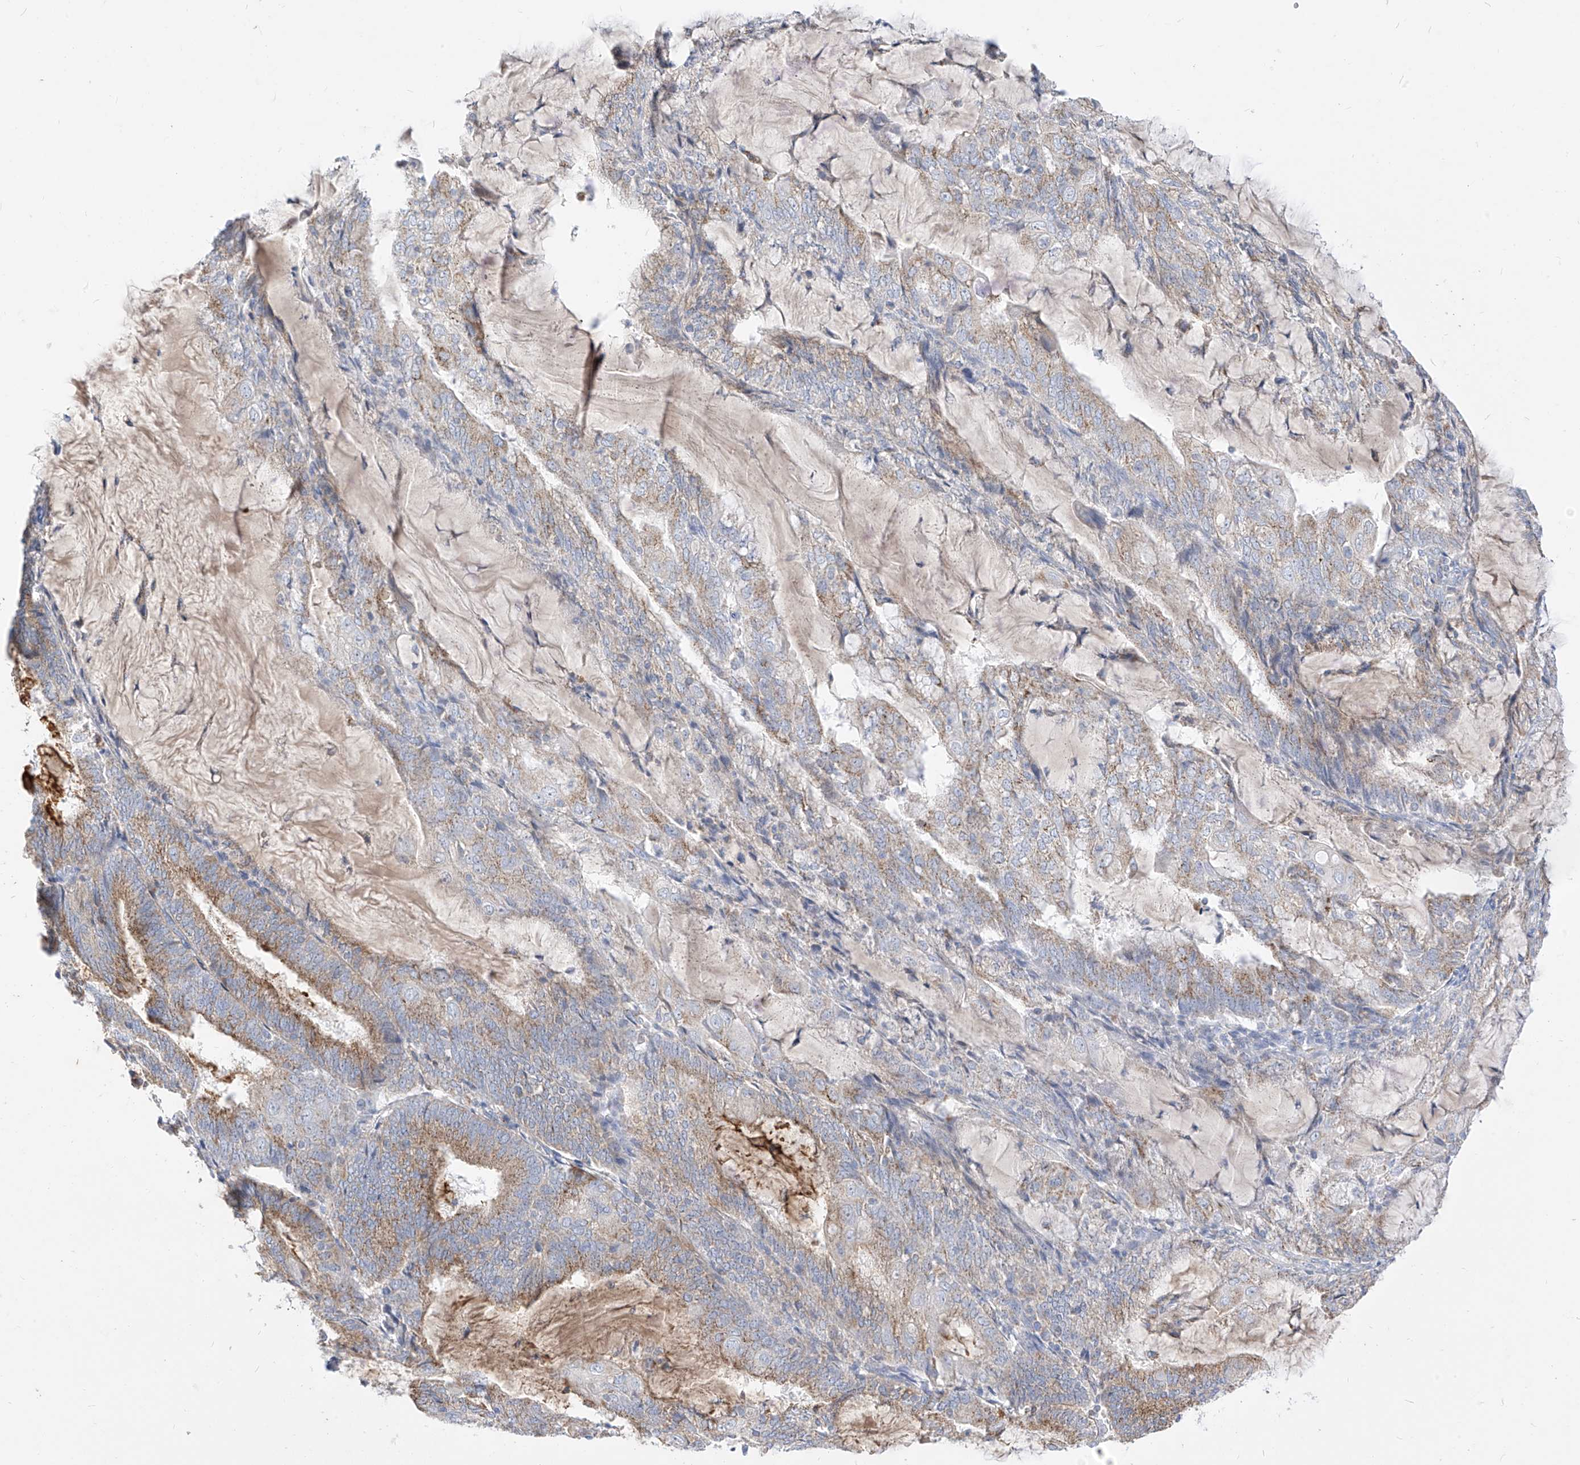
{"staining": {"intensity": "moderate", "quantity": ">75%", "location": "cytoplasmic/membranous"}, "tissue": "endometrial cancer", "cell_type": "Tumor cells", "image_type": "cancer", "snomed": [{"axis": "morphology", "description": "Adenocarcinoma, NOS"}, {"axis": "topography", "description": "Endometrium"}], "caption": "A medium amount of moderate cytoplasmic/membranous positivity is appreciated in approximately >75% of tumor cells in endometrial adenocarcinoma tissue.", "gene": "RASA2", "patient": {"sex": "female", "age": 81}}